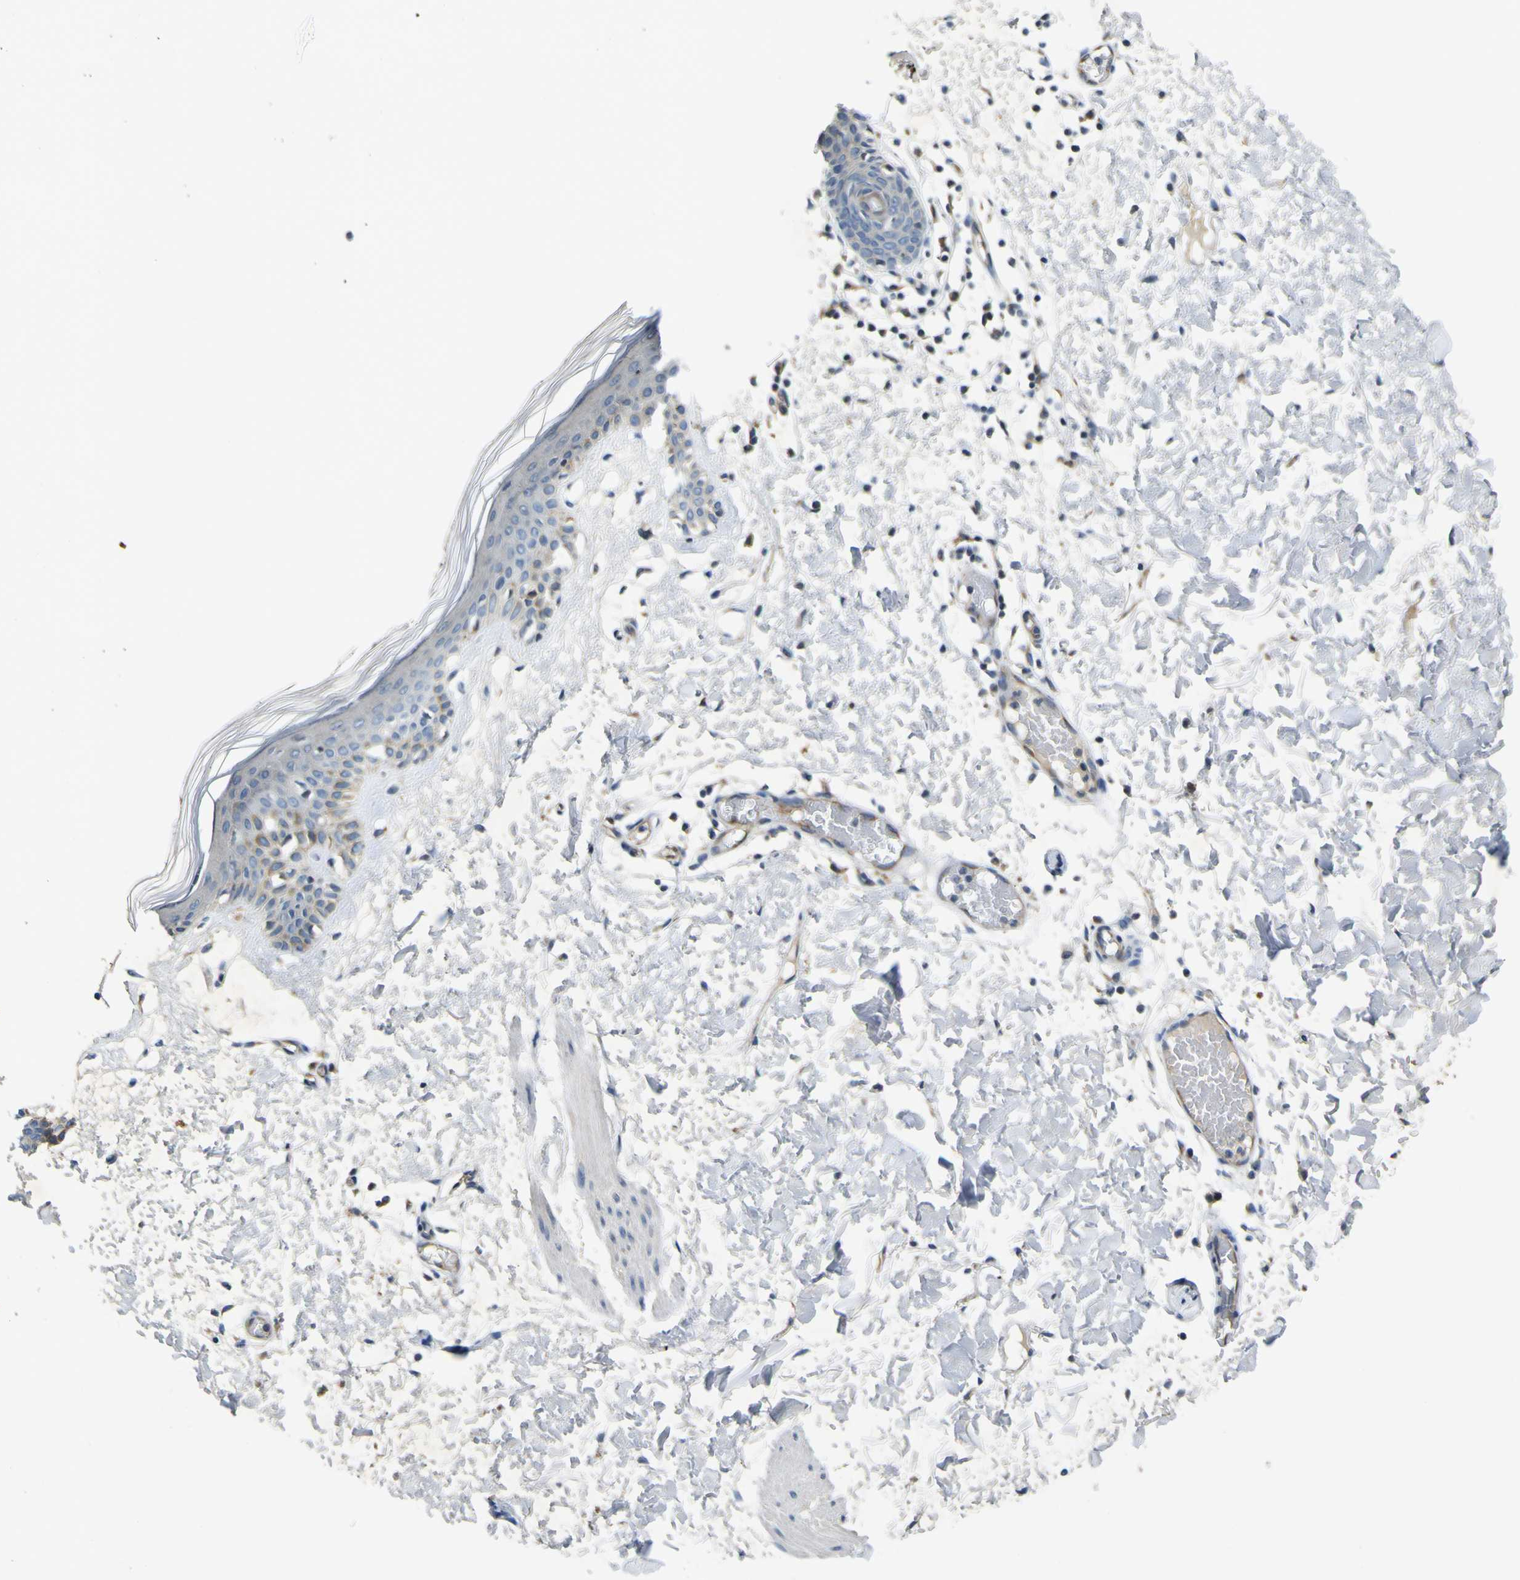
{"staining": {"intensity": "negative", "quantity": "none", "location": "none"}, "tissue": "skin", "cell_type": "Fibroblasts", "image_type": "normal", "snomed": [{"axis": "morphology", "description": "Normal tissue, NOS"}, {"axis": "topography", "description": "Skin"}], "caption": "High power microscopy micrograph of an immunohistochemistry (IHC) histopathology image of benign skin, revealing no significant staining in fibroblasts.", "gene": "LDLR", "patient": {"sex": "male", "age": 53}}